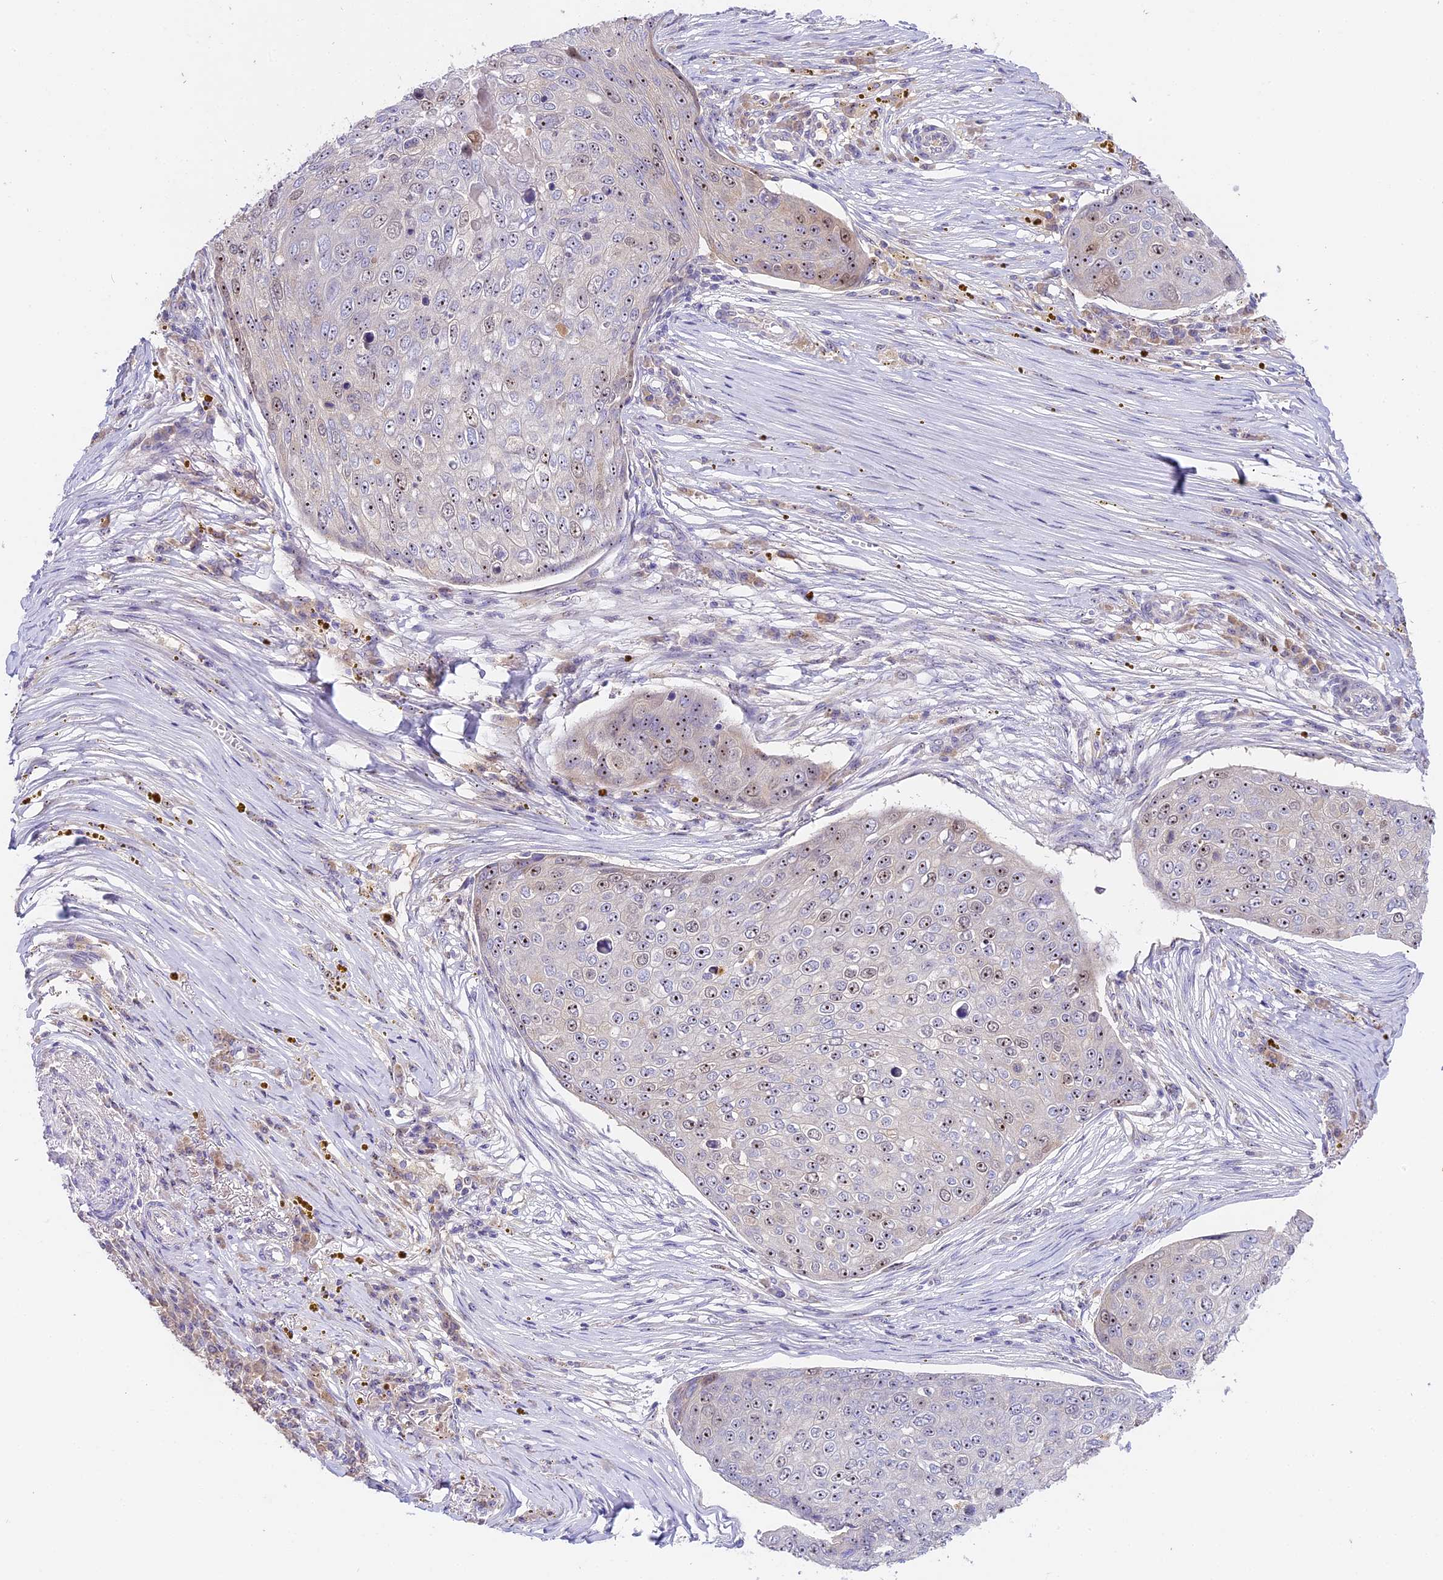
{"staining": {"intensity": "moderate", "quantity": ">75%", "location": "nuclear"}, "tissue": "skin cancer", "cell_type": "Tumor cells", "image_type": "cancer", "snomed": [{"axis": "morphology", "description": "Squamous cell carcinoma, NOS"}, {"axis": "topography", "description": "Skin"}], "caption": "A high-resolution image shows IHC staining of skin squamous cell carcinoma, which displays moderate nuclear staining in about >75% of tumor cells.", "gene": "RAD51", "patient": {"sex": "male", "age": 71}}